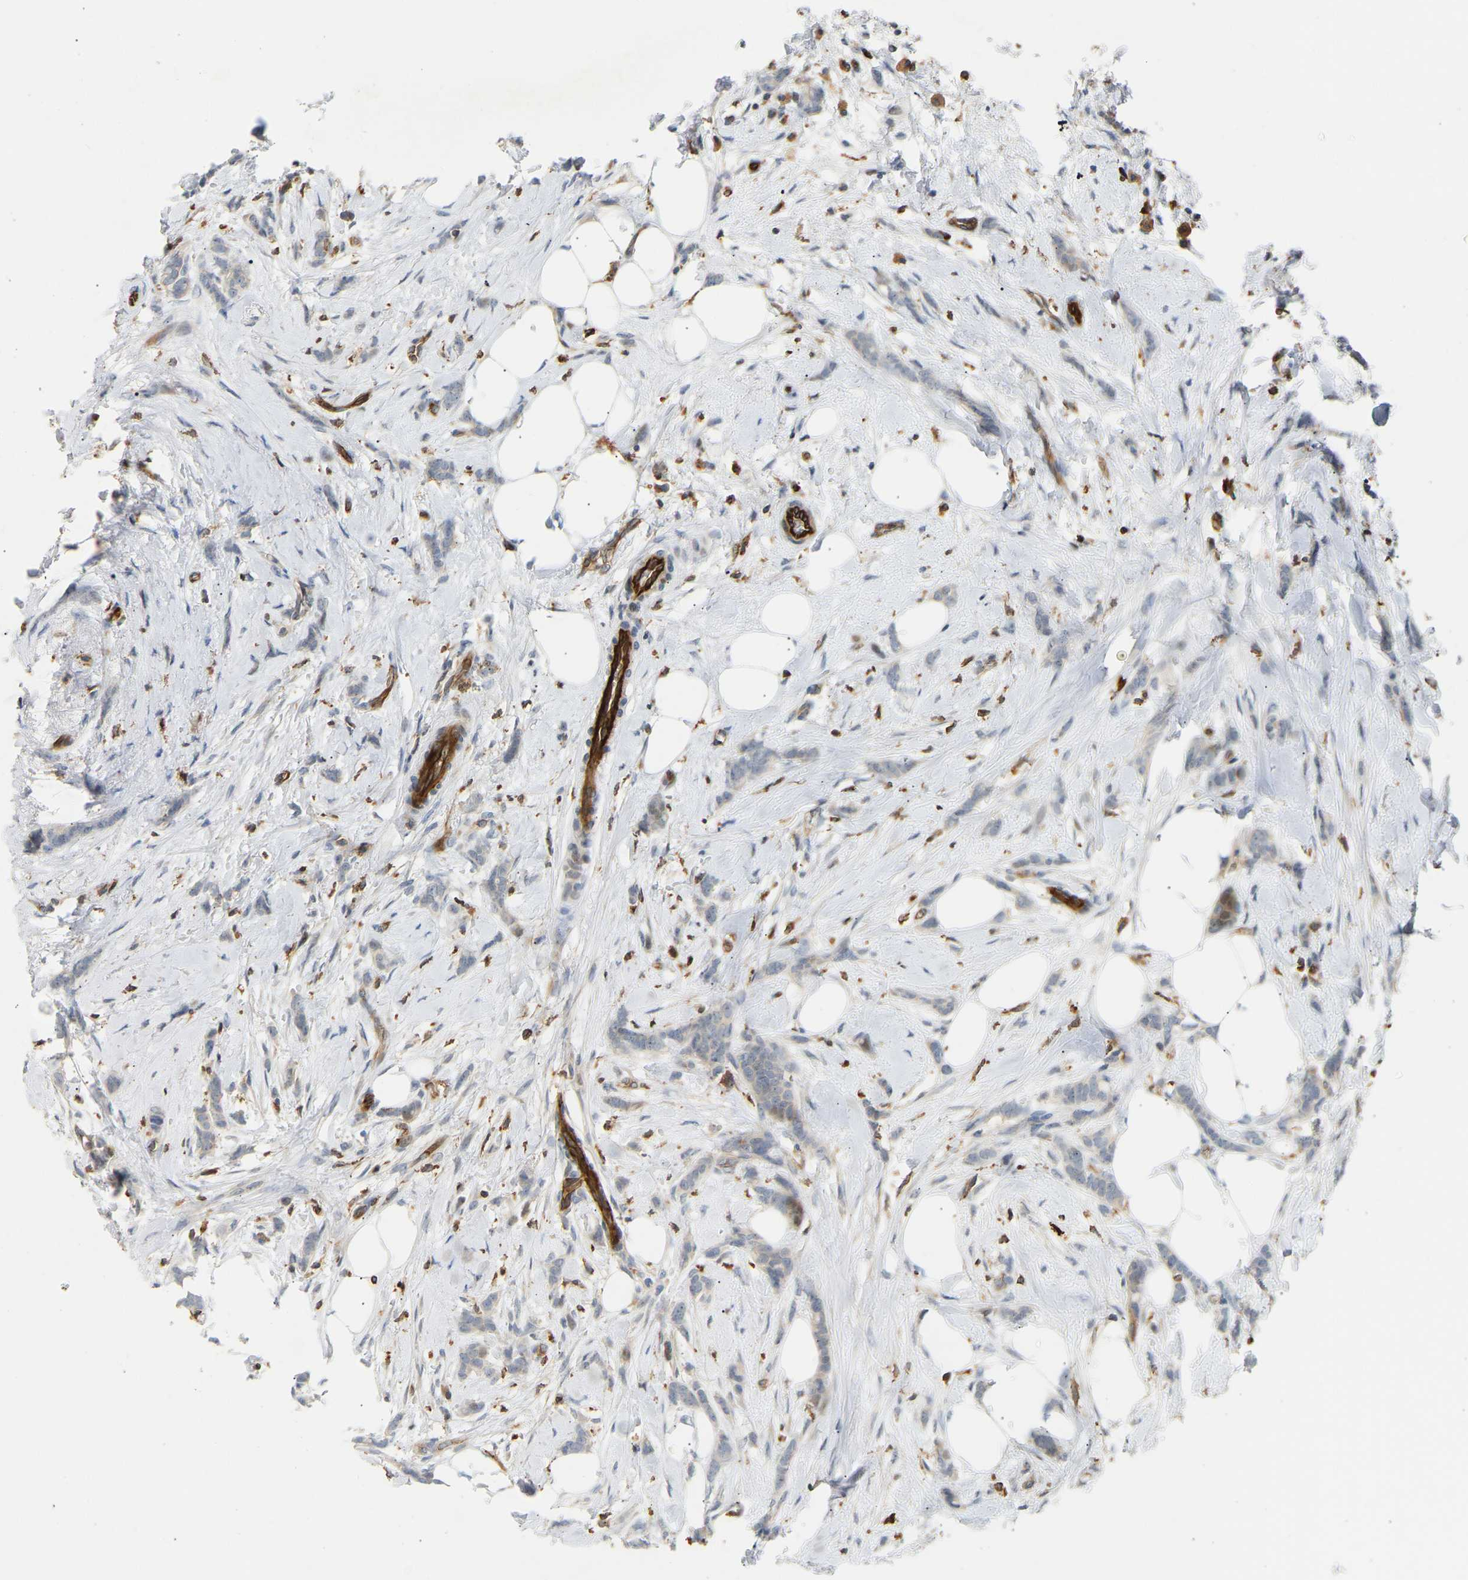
{"staining": {"intensity": "weak", "quantity": "<25%", "location": "cytoplasmic/membranous"}, "tissue": "breast cancer", "cell_type": "Tumor cells", "image_type": "cancer", "snomed": [{"axis": "morphology", "description": "Lobular carcinoma, in situ"}, {"axis": "morphology", "description": "Lobular carcinoma"}, {"axis": "topography", "description": "Breast"}], "caption": "An IHC micrograph of breast cancer (lobular carcinoma) is shown. There is no staining in tumor cells of breast cancer (lobular carcinoma). (Immunohistochemistry (ihc), brightfield microscopy, high magnification).", "gene": "PLCG2", "patient": {"sex": "female", "age": 41}}